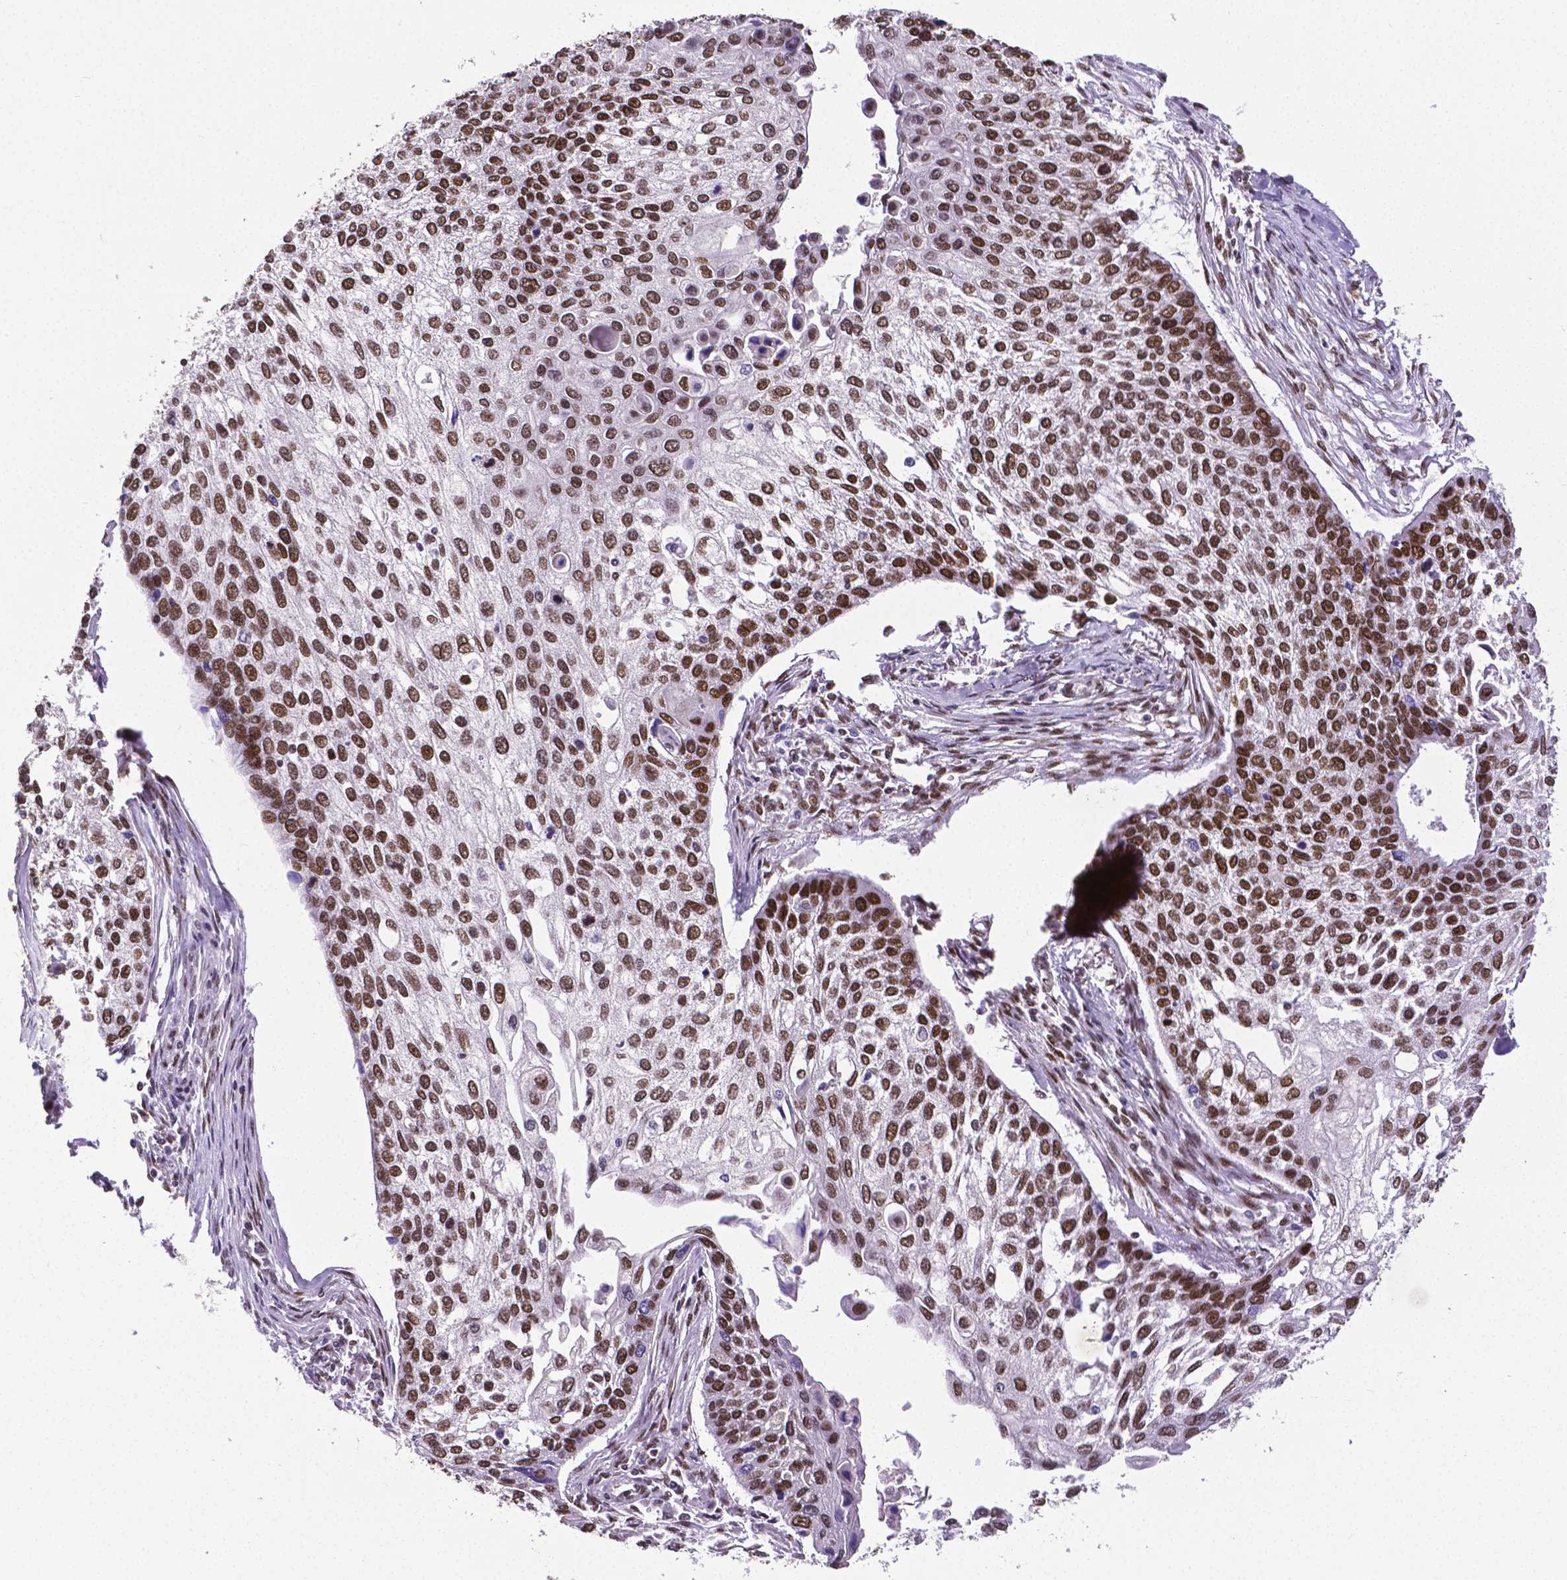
{"staining": {"intensity": "moderate", "quantity": ">75%", "location": "nuclear"}, "tissue": "lung cancer", "cell_type": "Tumor cells", "image_type": "cancer", "snomed": [{"axis": "morphology", "description": "Squamous cell carcinoma, NOS"}, {"axis": "morphology", "description": "Squamous cell carcinoma, metastatic, NOS"}, {"axis": "topography", "description": "Lung"}], "caption": "This is an image of immunohistochemistry staining of lung squamous cell carcinoma, which shows moderate expression in the nuclear of tumor cells.", "gene": "REST", "patient": {"sex": "male", "age": 63}}